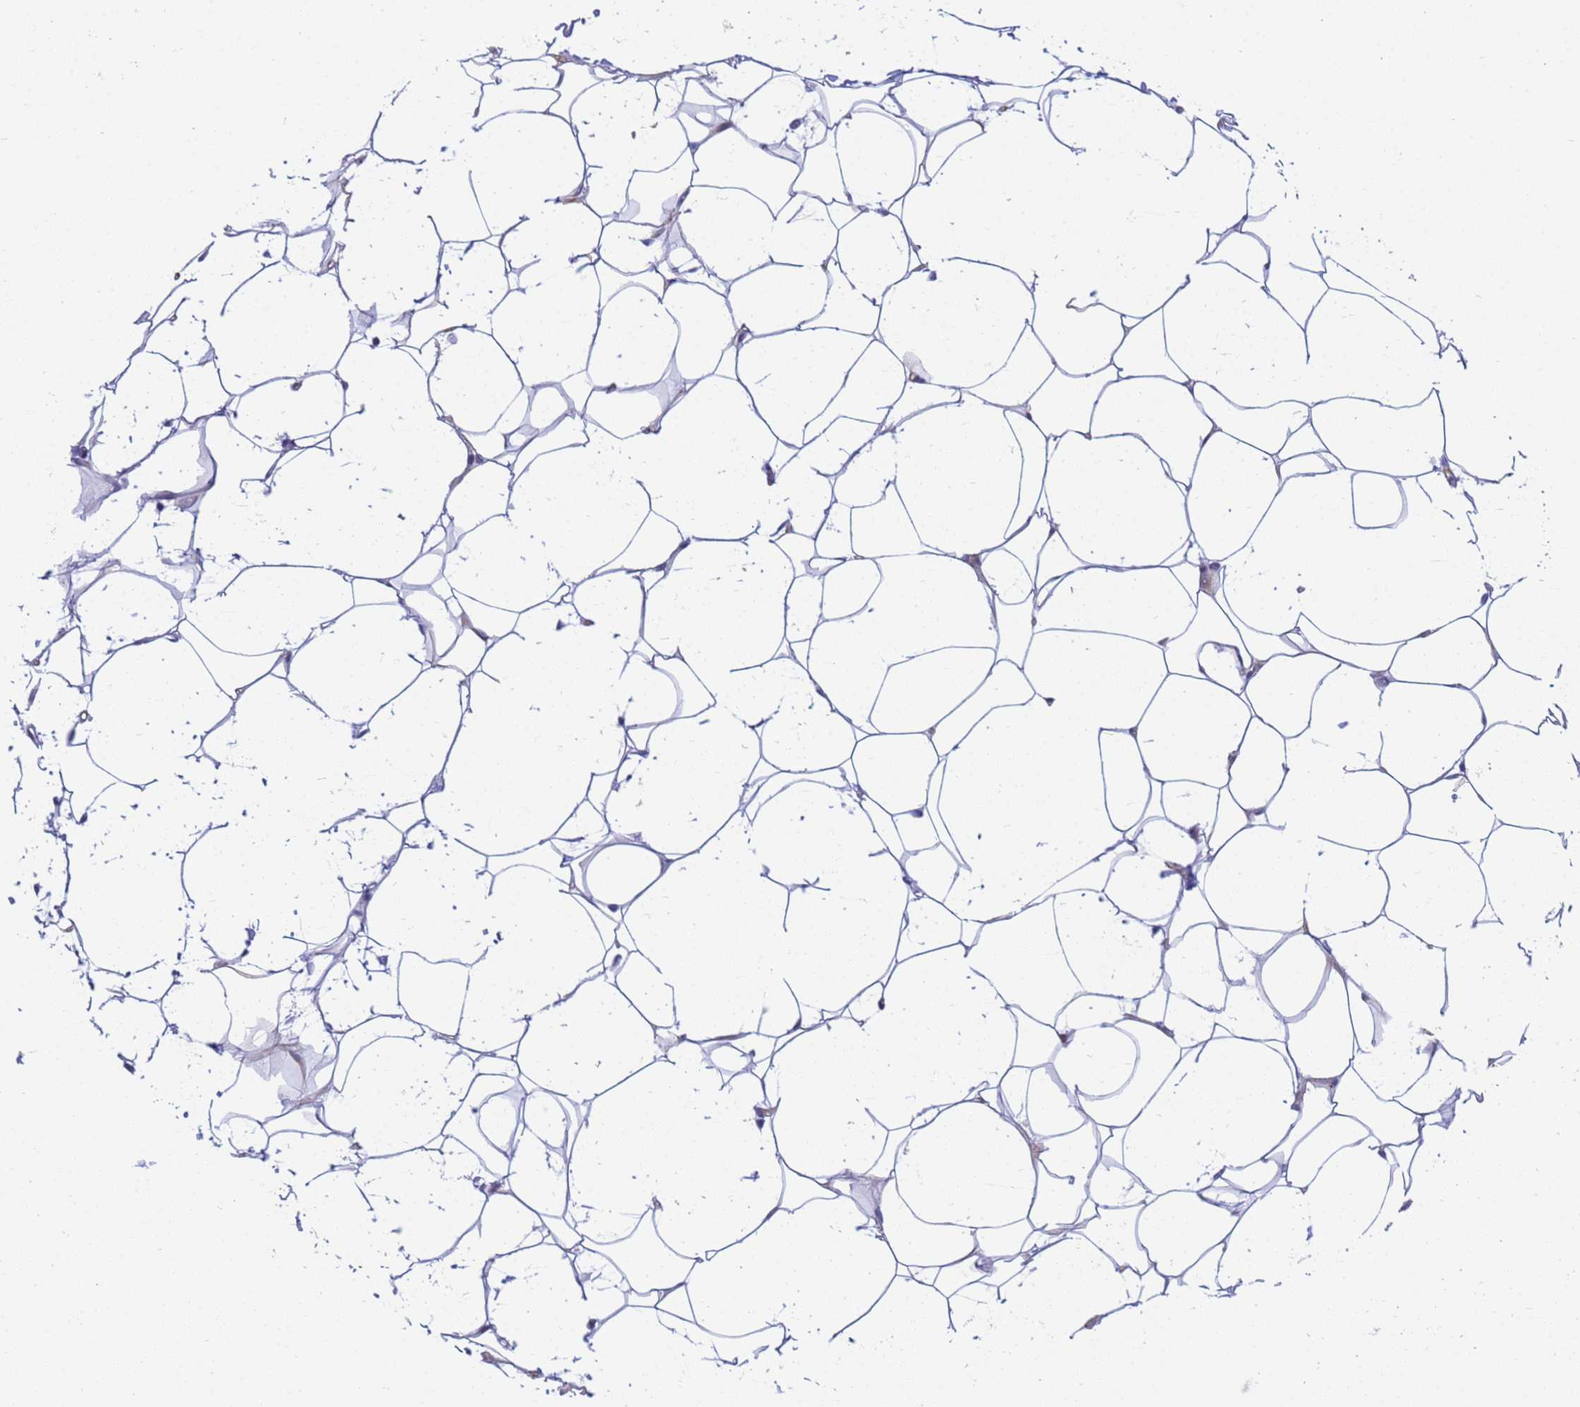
{"staining": {"intensity": "negative", "quantity": "none", "location": "none"}, "tissue": "adipose tissue", "cell_type": "Adipocytes", "image_type": "normal", "snomed": [{"axis": "morphology", "description": "Normal tissue, NOS"}, {"axis": "topography", "description": "Breast"}], "caption": "This is an IHC photomicrograph of benign adipose tissue. There is no staining in adipocytes.", "gene": "SNX20", "patient": {"sex": "female", "age": 26}}